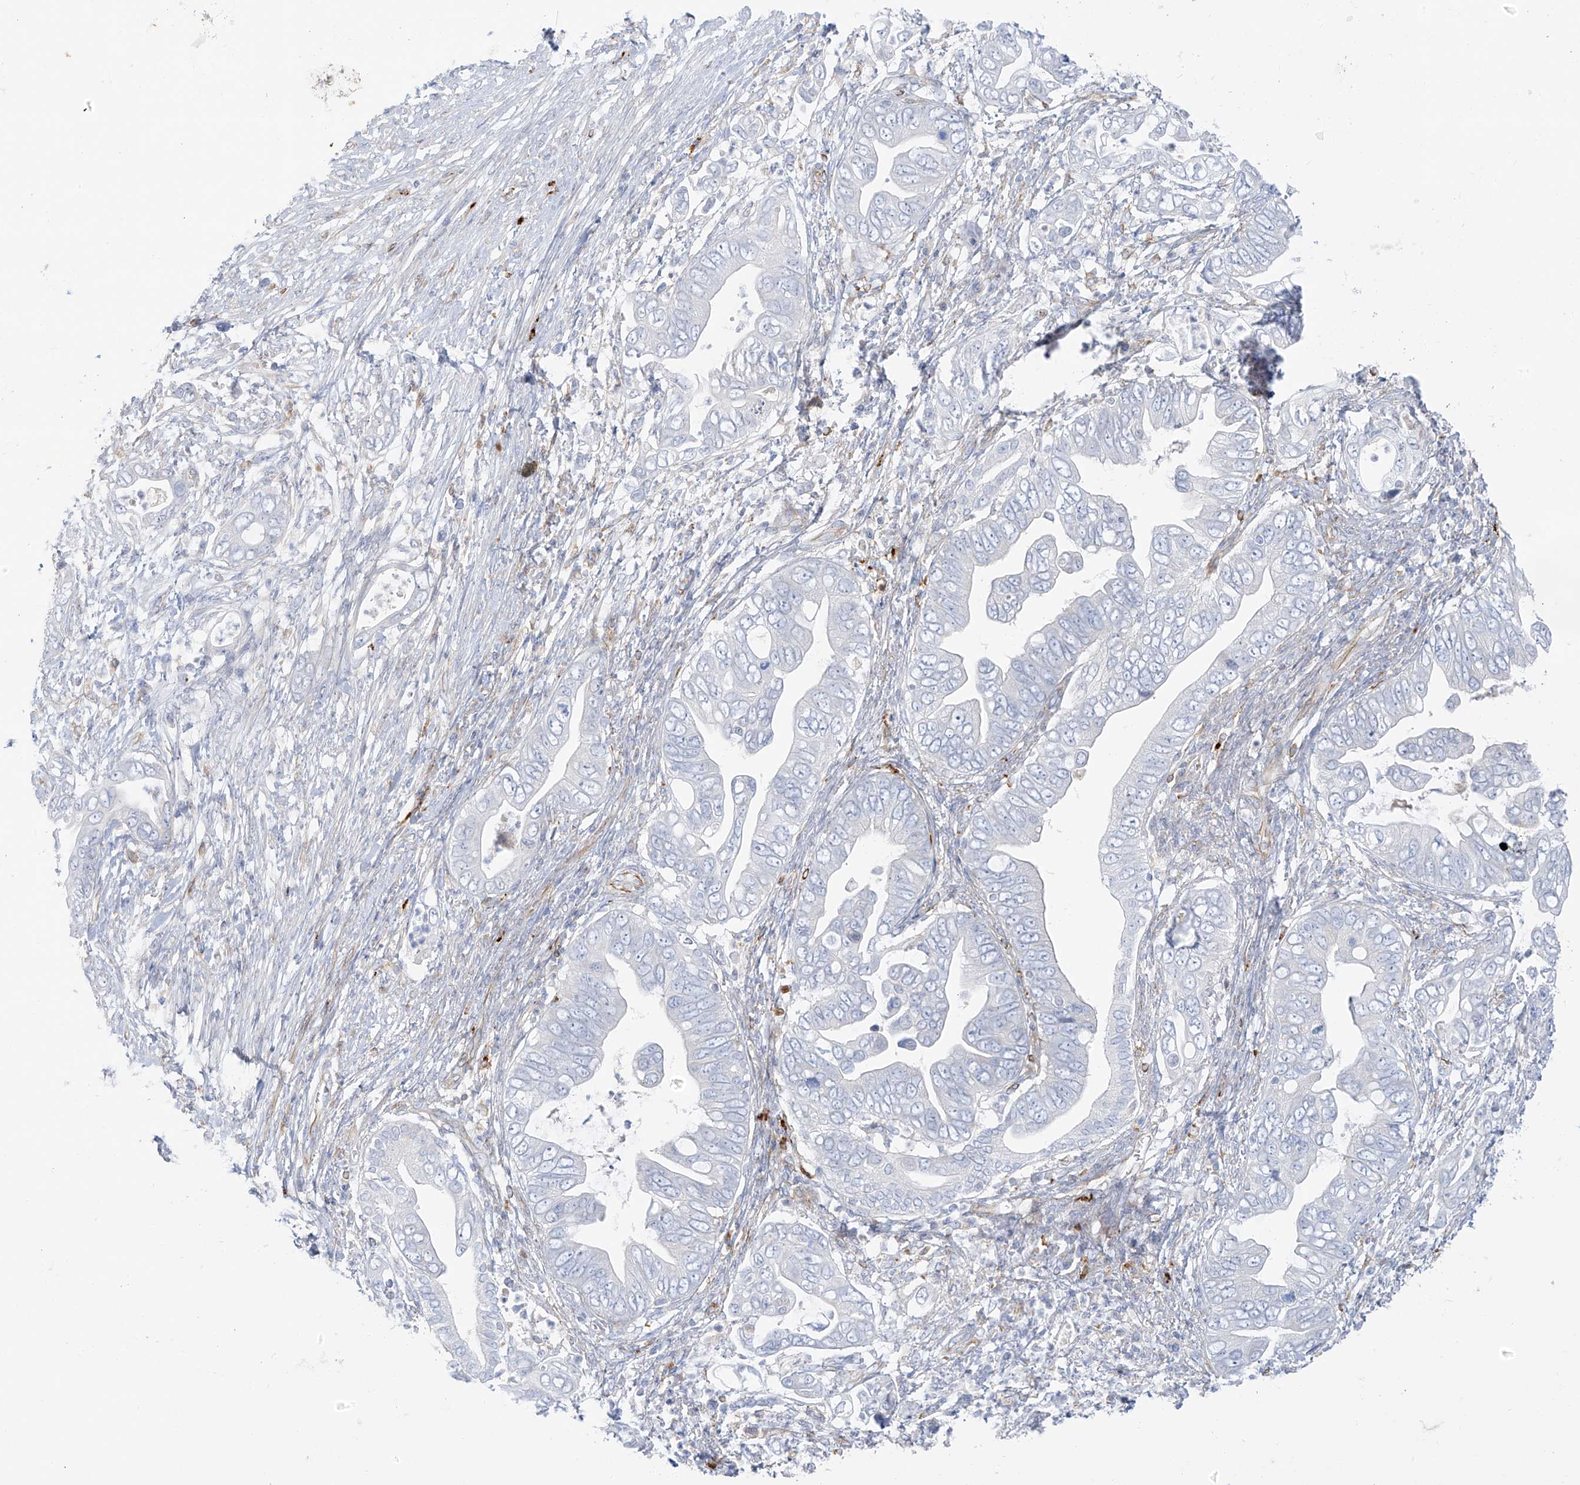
{"staining": {"intensity": "negative", "quantity": "none", "location": "none"}, "tissue": "pancreatic cancer", "cell_type": "Tumor cells", "image_type": "cancer", "snomed": [{"axis": "morphology", "description": "Adenocarcinoma, NOS"}, {"axis": "topography", "description": "Pancreas"}], "caption": "Tumor cells show no significant staining in pancreatic cancer.", "gene": "TAL2", "patient": {"sex": "male", "age": 75}}